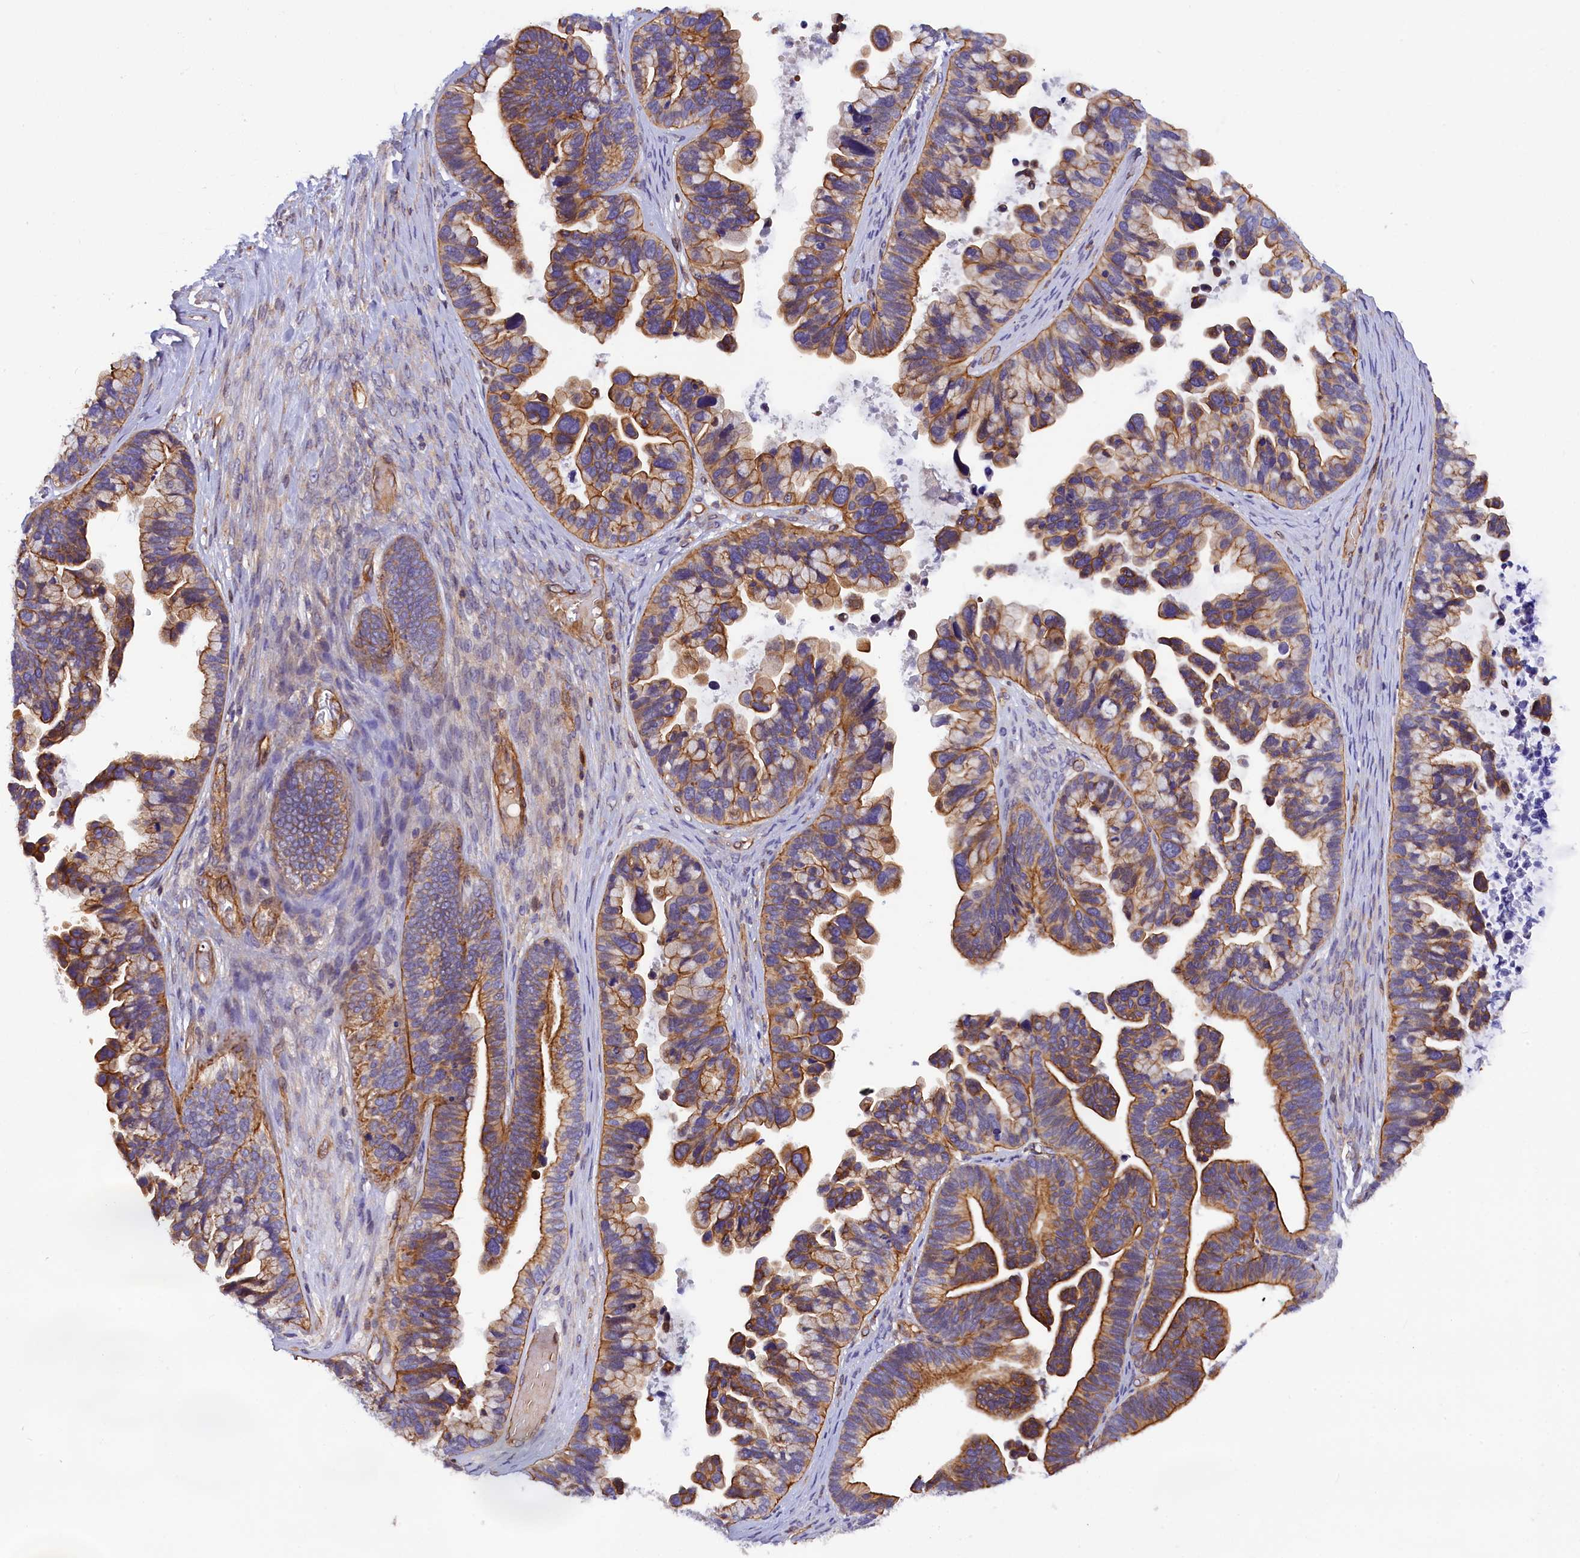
{"staining": {"intensity": "moderate", "quantity": ">75%", "location": "cytoplasmic/membranous"}, "tissue": "ovarian cancer", "cell_type": "Tumor cells", "image_type": "cancer", "snomed": [{"axis": "morphology", "description": "Cystadenocarcinoma, serous, NOS"}, {"axis": "topography", "description": "Ovary"}], "caption": "An immunohistochemistry photomicrograph of neoplastic tissue is shown. Protein staining in brown shows moderate cytoplasmic/membranous positivity in ovarian serous cystadenocarcinoma within tumor cells.", "gene": "MED20", "patient": {"sex": "female", "age": 56}}